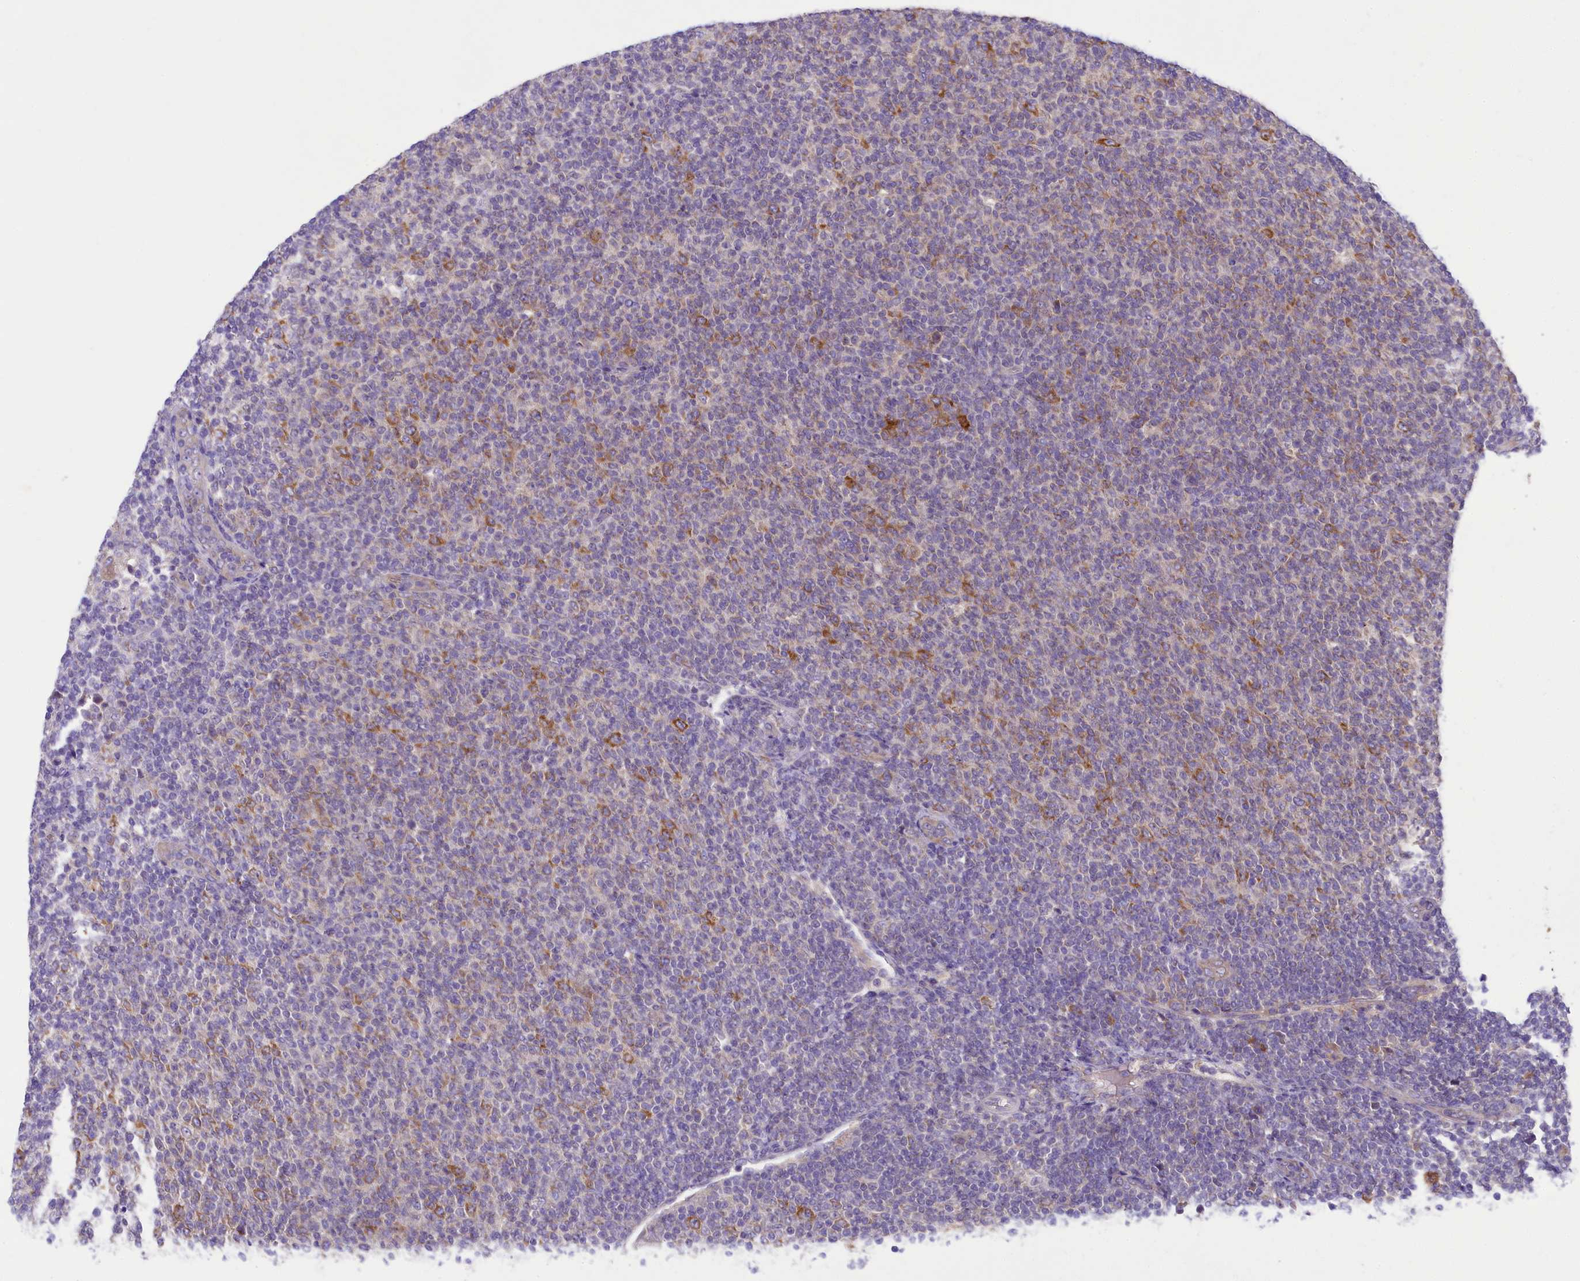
{"staining": {"intensity": "moderate", "quantity": "<25%", "location": "cytoplasmic/membranous"}, "tissue": "lymphoma", "cell_type": "Tumor cells", "image_type": "cancer", "snomed": [{"axis": "morphology", "description": "Malignant lymphoma, non-Hodgkin's type, Low grade"}, {"axis": "topography", "description": "Lymph node"}], "caption": "The micrograph reveals immunohistochemical staining of lymphoma. There is moderate cytoplasmic/membranous staining is seen in about <25% of tumor cells.", "gene": "LARP4", "patient": {"sex": "male", "age": 66}}